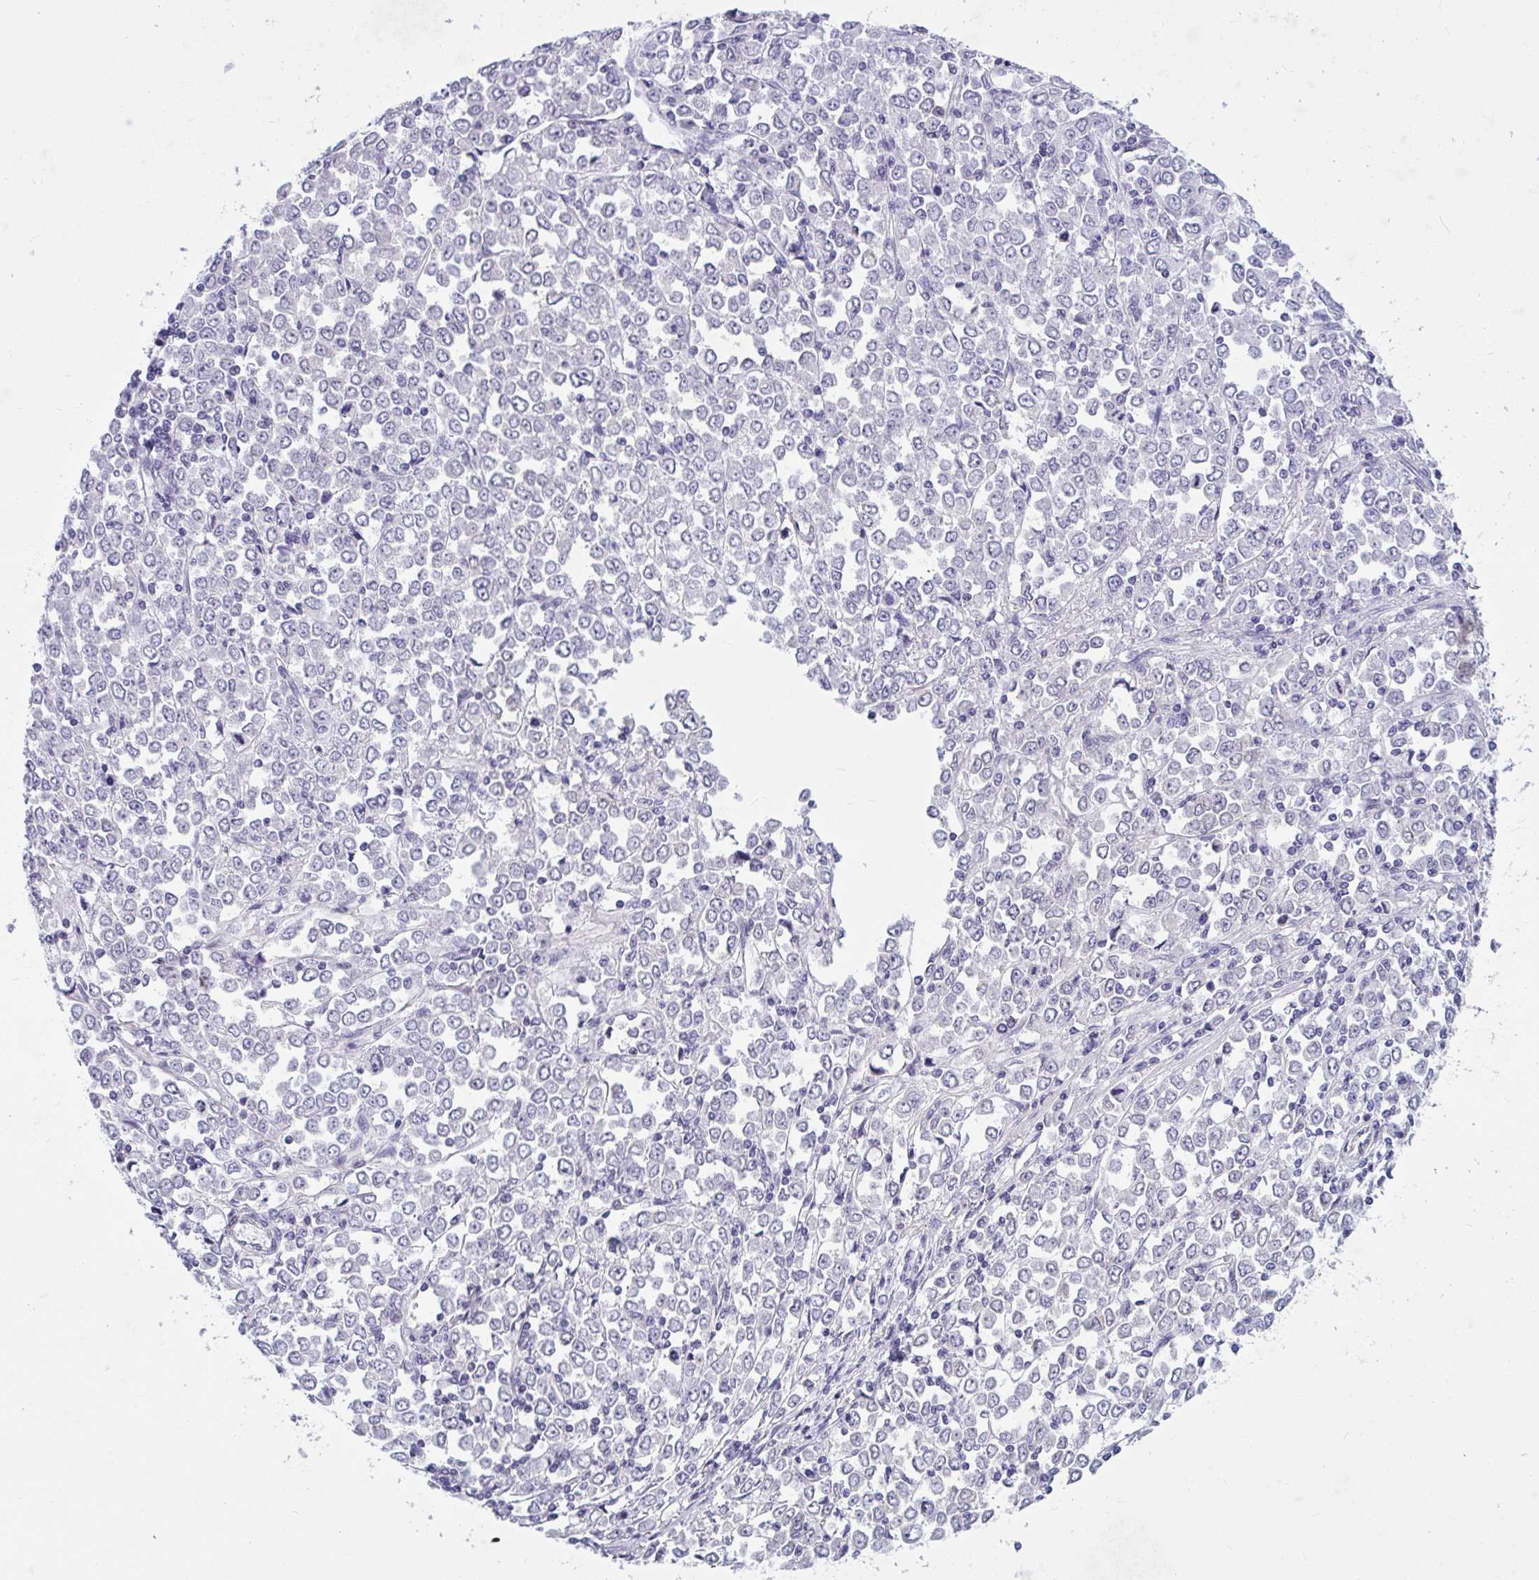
{"staining": {"intensity": "negative", "quantity": "none", "location": "none"}, "tissue": "stomach cancer", "cell_type": "Tumor cells", "image_type": "cancer", "snomed": [{"axis": "morphology", "description": "Adenocarcinoma, NOS"}, {"axis": "topography", "description": "Stomach, upper"}], "caption": "Stomach adenocarcinoma was stained to show a protein in brown. There is no significant positivity in tumor cells.", "gene": "CAMLG", "patient": {"sex": "male", "age": 70}}